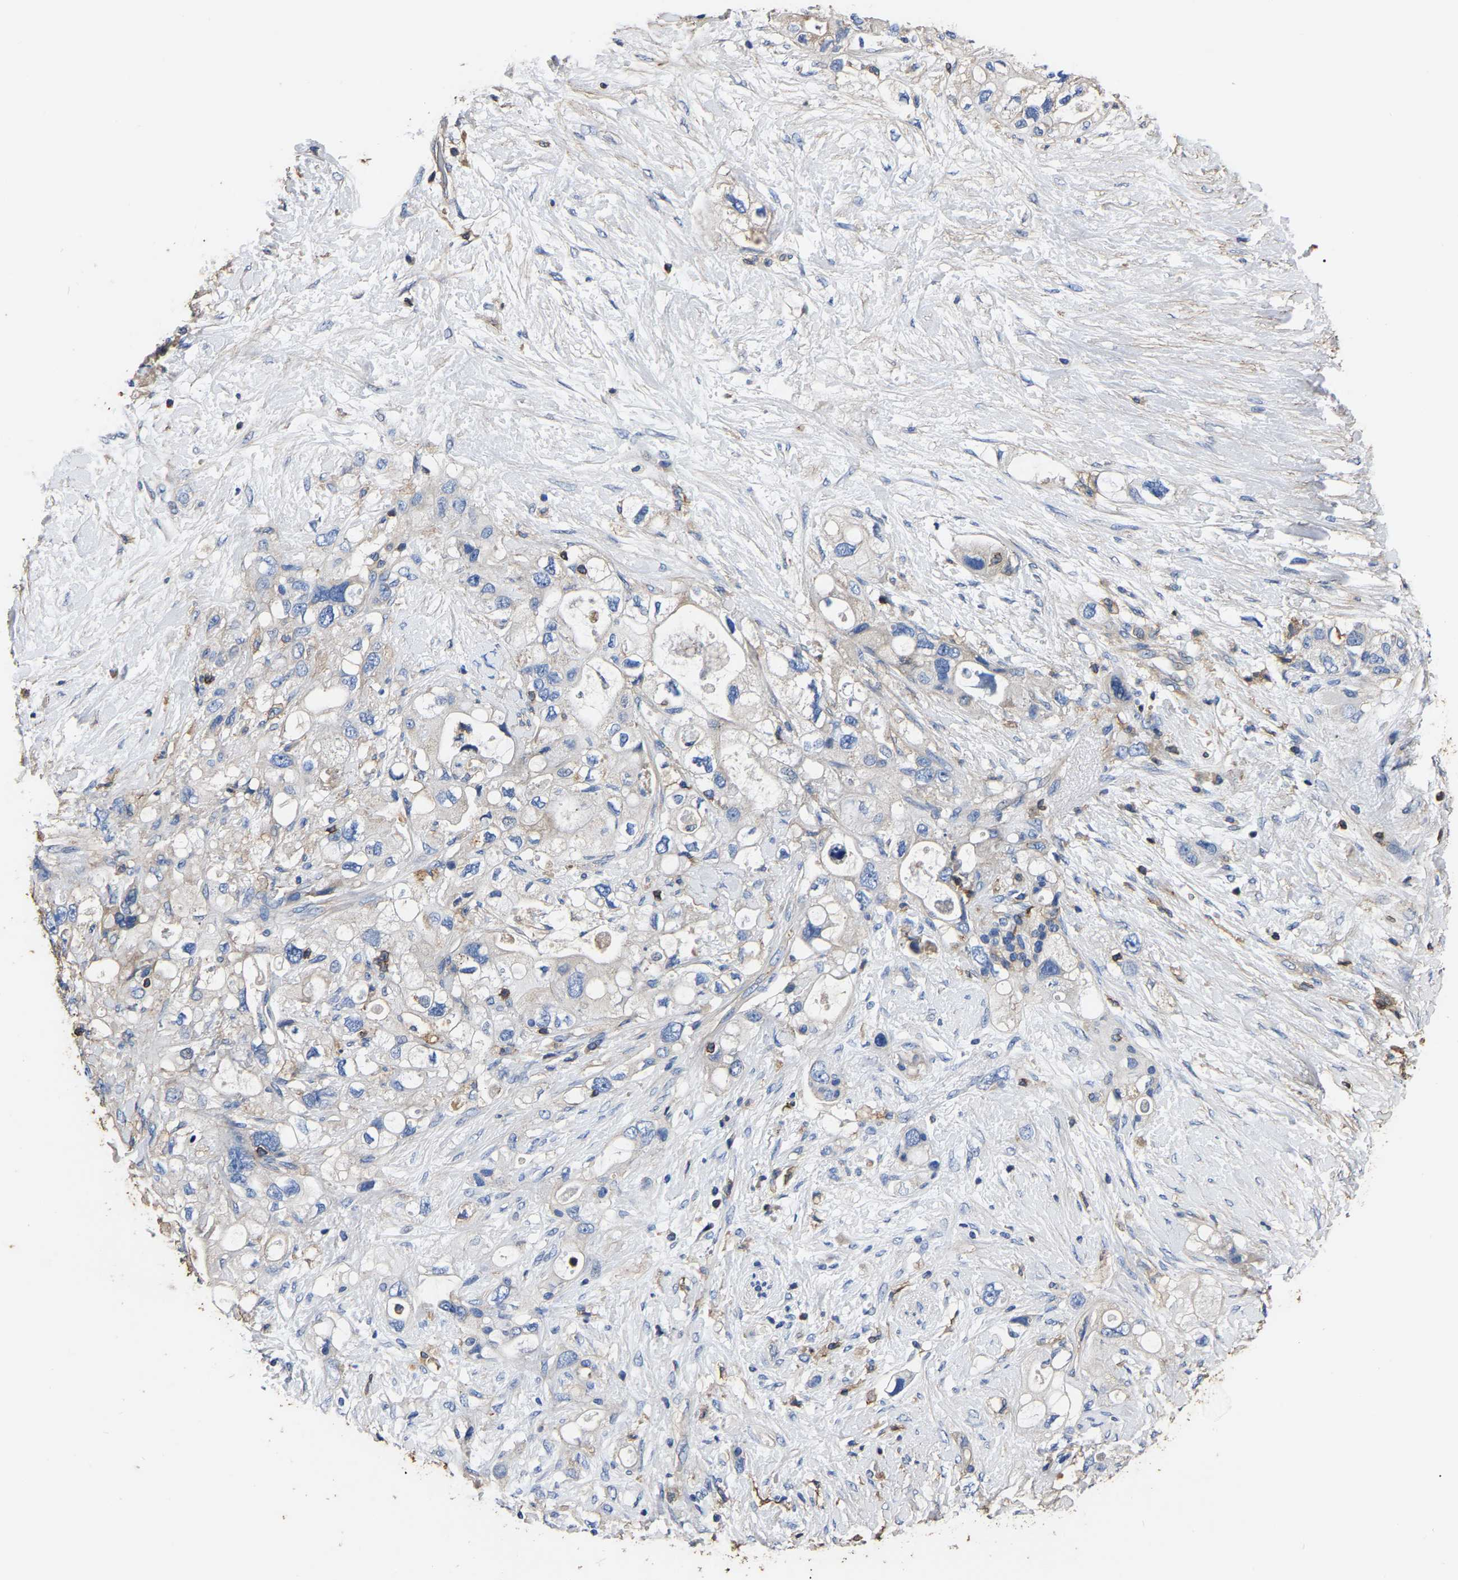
{"staining": {"intensity": "weak", "quantity": "<25%", "location": "cytoplasmic/membranous"}, "tissue": "pancreatic cancer", "cell_type": "Tumor cells", "image_type": "cancer", "snomed": [{"axis": "morphology", "description": "Adenocarcinoma, NOS"}, {"axis": "topography", "description": "Pancreas"}], "caption": "IHC micrograph of pancreatic cancer (adenocarcinoma) stained for a protein (brown), which exhibits no staining in tumor cells.", "gene": "ARMT1", "patient": {"sex": "female", "age": 56}}